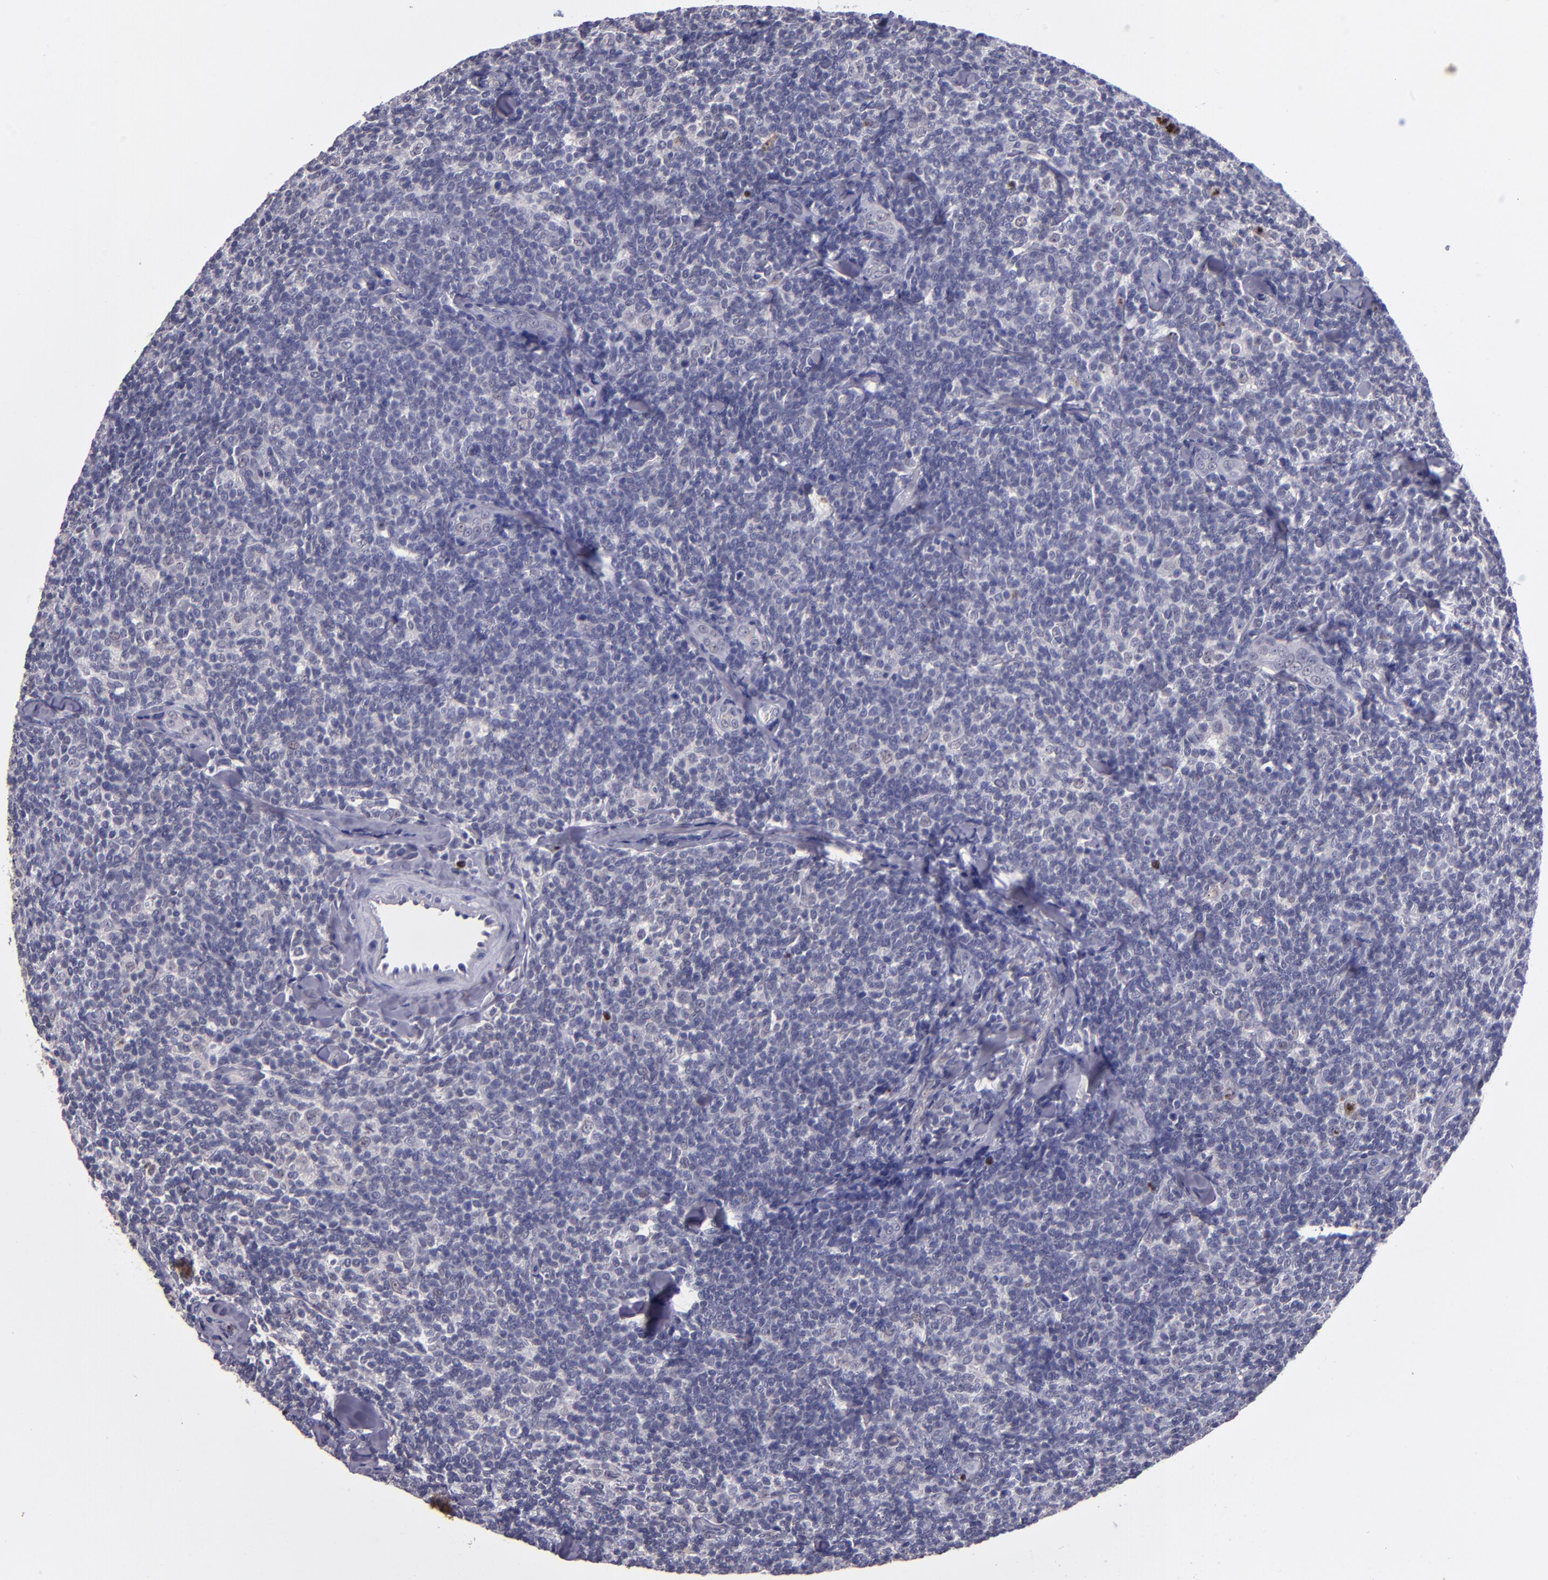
{"staining": {"intensity": "negative", "quantity": "none", "location": "none"}, "tissue": "lymphoma", "cell_type": "Tumor cells", "image_type": "cancer", "snomed": [{"axis": "morphology", "description": "Malignant lymphoma, non-Hodgkin's type, Low grade"}, {"axis": "topography", "description": "Lymph node"}], "caption": "The histopathology image shows no staining of tumor cells in low-grade malignant lymphoma, non-Hodgkin's type.", "gene": "CEBPE", "patient": {"sex": "female", "age": 56}}